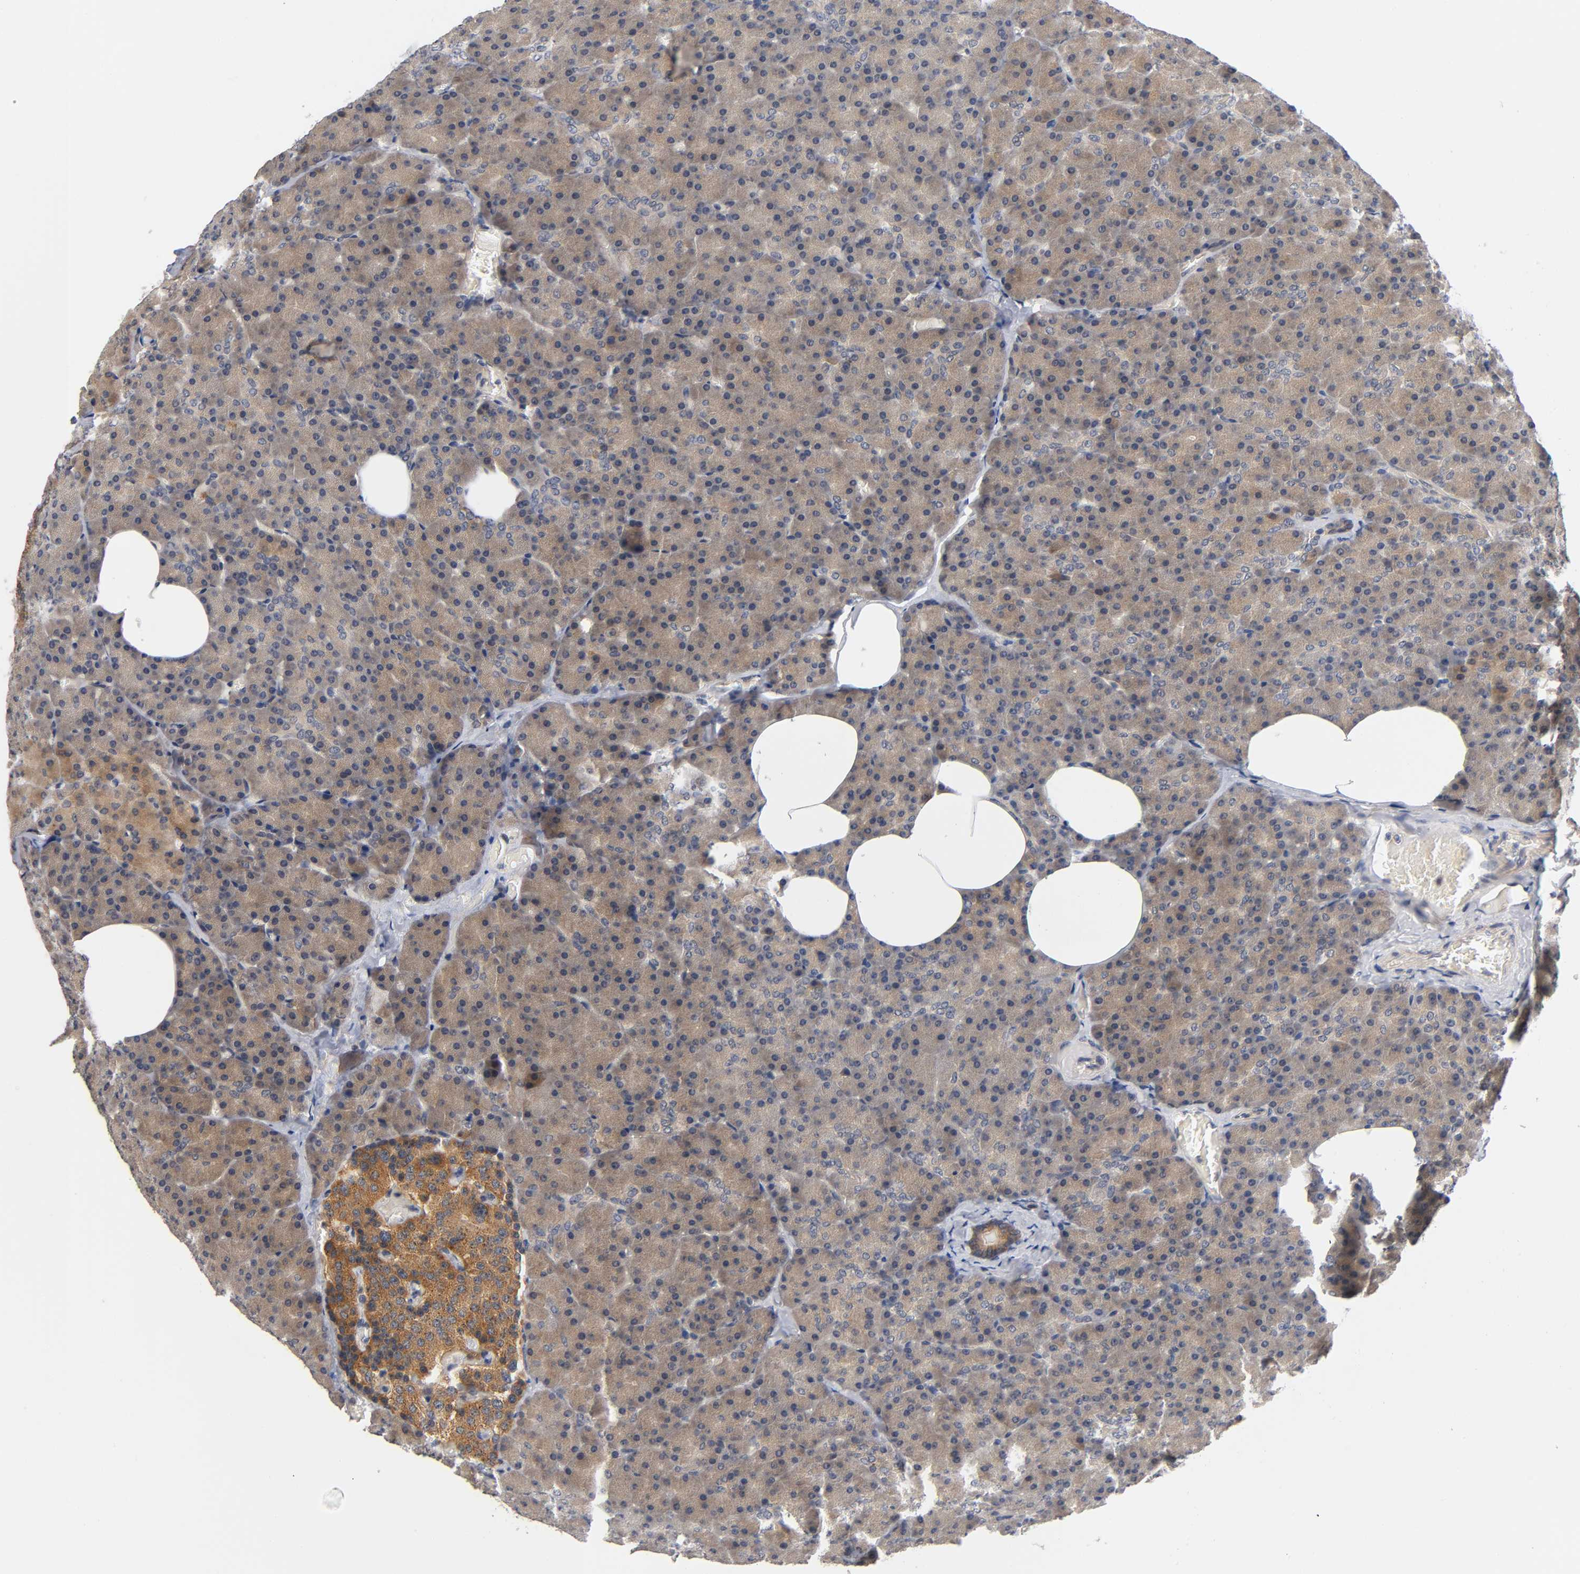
{"staining": {"intensity": "weak", "quantity": ">75%", "location": "cytoplasmic/membranous"}, "tissue": "pancreas", "cell_type": "Exocrine glandular cells", "image_type": "normal", "snomed": [{"axis": "morphology", "description": "Normal tissue, NOS"}, {"axis": "topography", "description": "Pancreas"}], "caption": "IHC staining of unremarkable pancreas, which exhibits low levels of weak cytoplasmic/membranous expression in about >75% of exocrine glandular cells indicating weak cytoplasmic/membranous protein positivity. The staining was performed using DAB (brown) for protein detection and nuclei were counterstained in hematoxylin (blue).", "gene": "PRKAB1", "patient": {"sex": "female", "age": 35}}